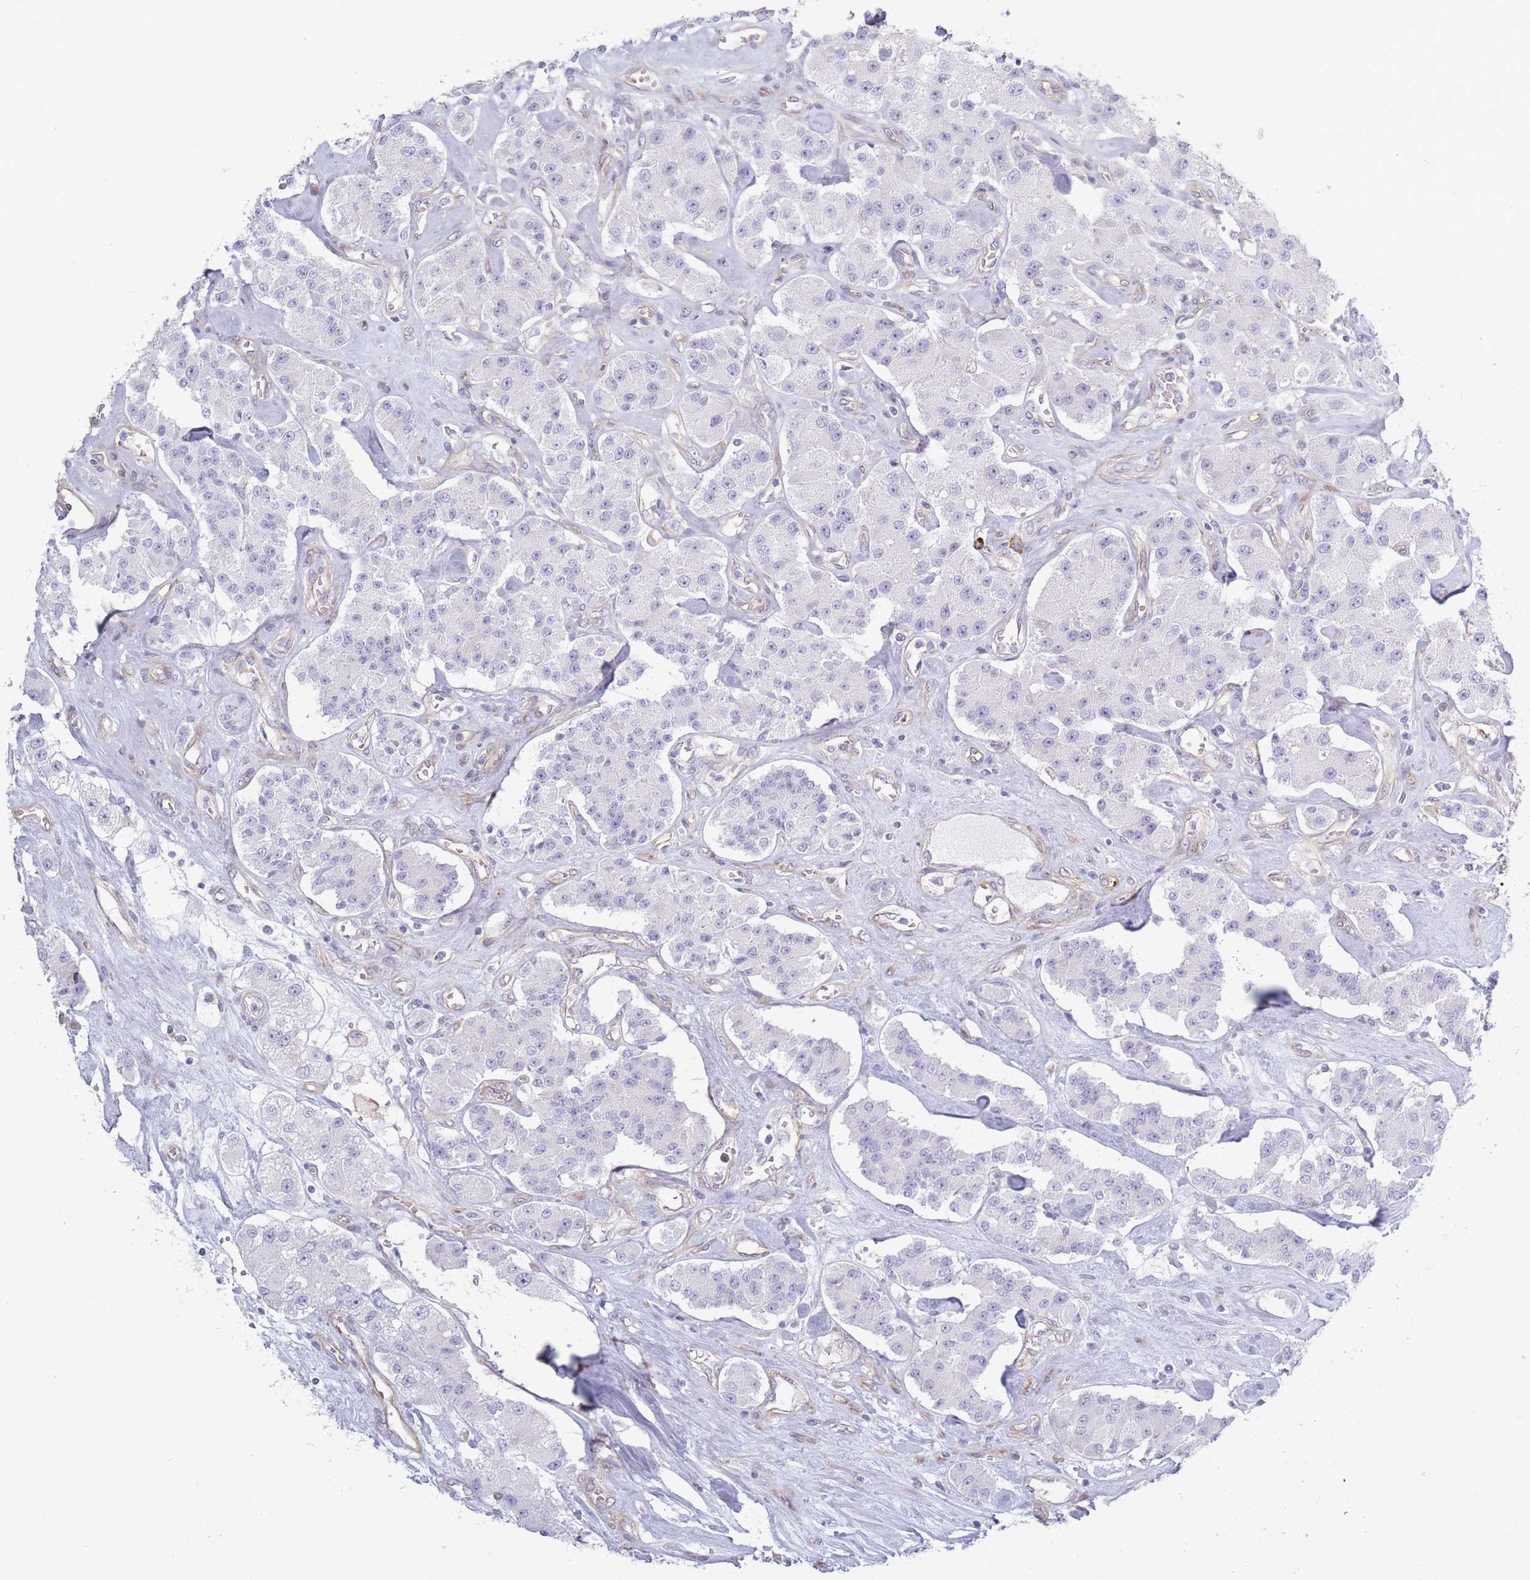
{"staining": {"intensity": "negative", "quantity": "none", "location": "none"}, "tissue": "carcinoid", "cell_type": "Tumor cells", "image_type": "cancer", "snomed": [{"axis": "morphology", "description": "Carcinoid, malignant, NOS"}, {"axis": "topography", "description": "Pancreas"}], "caption": "Tumor cells show no significant staining in carcinoid. (DAB (3,3'-diaminobenzidine) IHC with hematoxylin counter stain).", "gene": "PLEKHG2", "patient": {"sex": "male", "age": 41}}